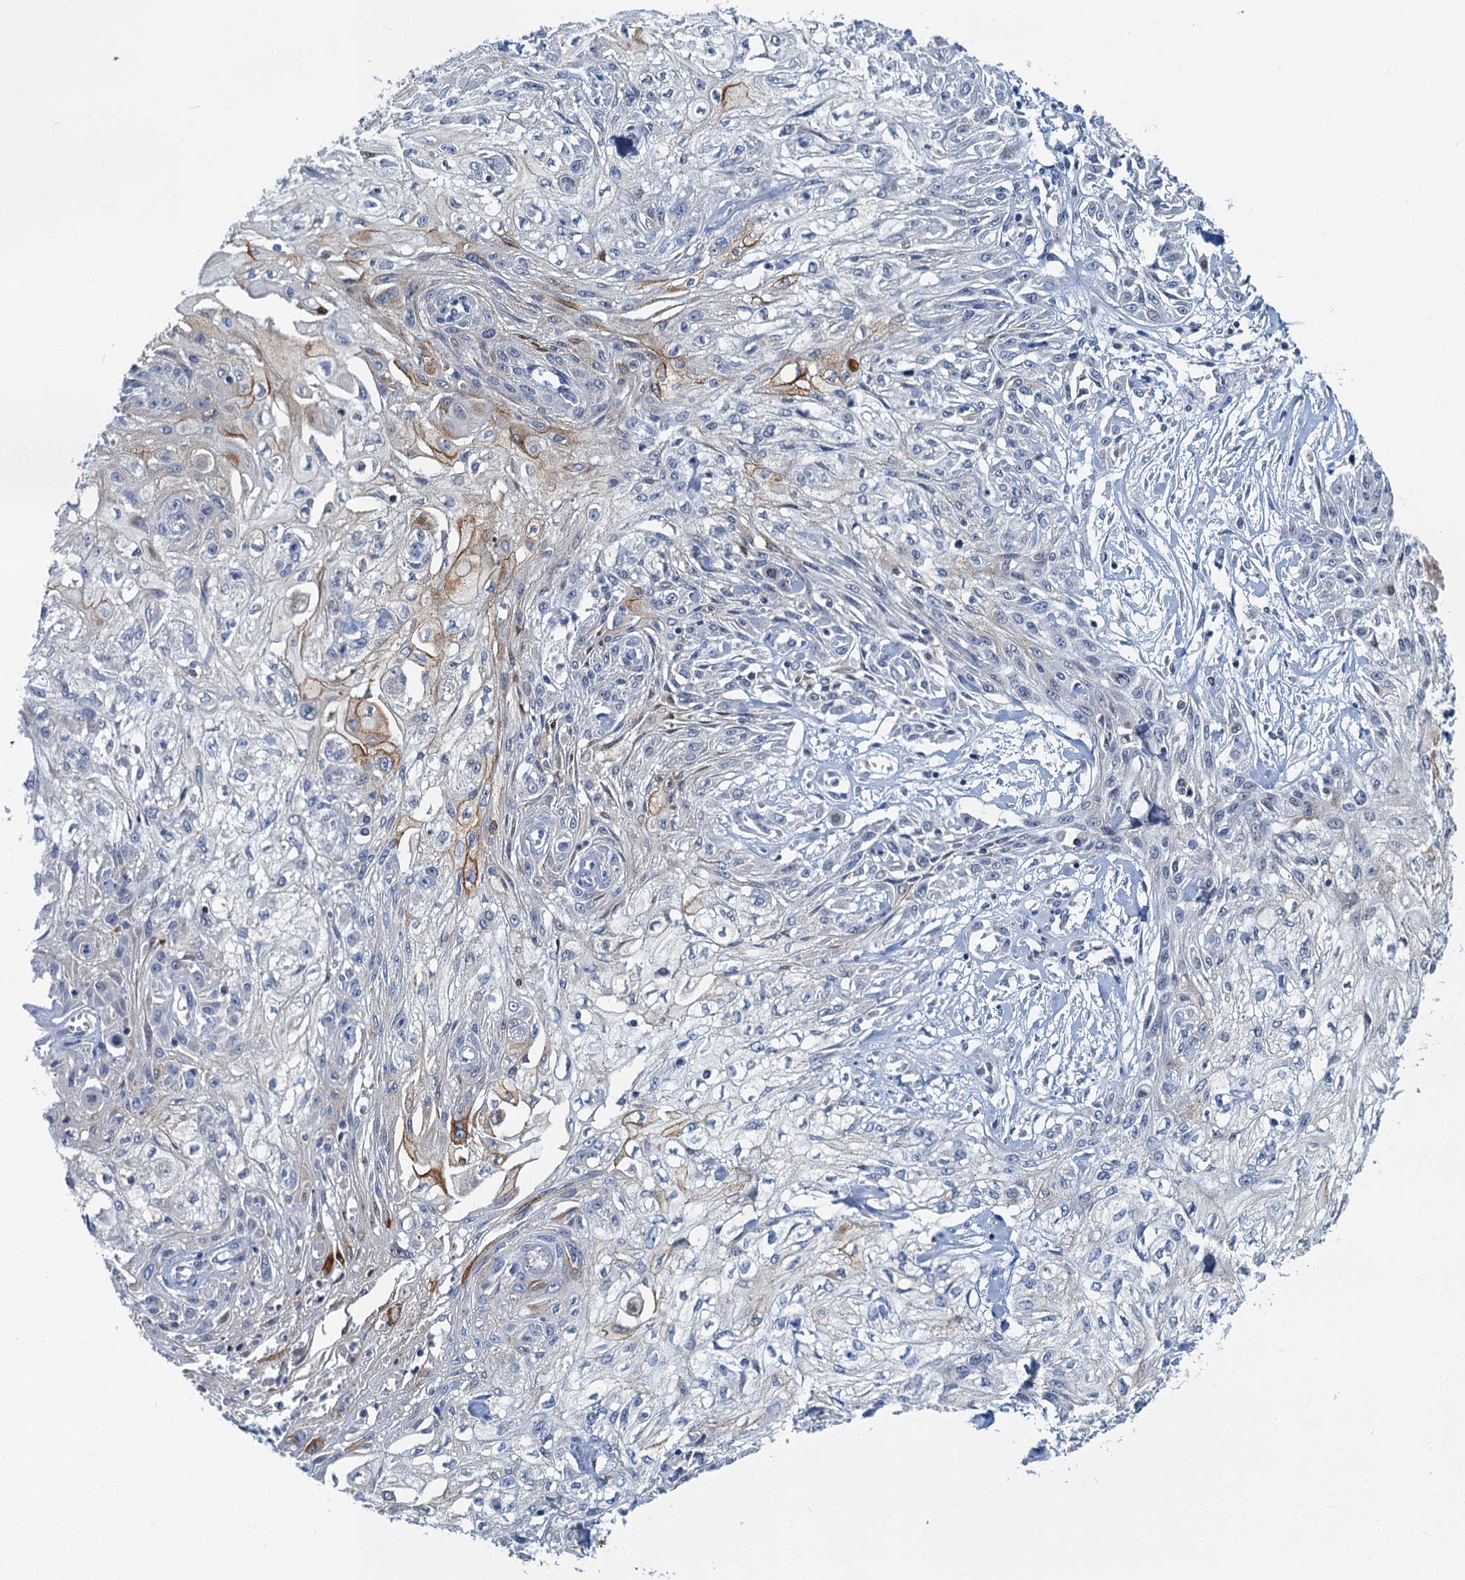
{"staining": {"intensity": "moderate", "quantity": "<25%", "location": "cytoplasmic/membranous"}, "tissue": "skin cancer", "cell_type": "Tumor cells", "image_type": "cancer", "snomed": [{"axis": "morphology", "description": "Squamous cell carcinoma, NOS"}, {"axis": "morphology", "description": "Squamous cell carcinoma, metastatic, NOS"}, {"axis": "topography", "description": "Skin"}, {"axis": "topography", "description": "Lymph node"}], "caption": "Skin metastatic squamous cell carcinoma stained for a protein reveals moderate cytoplasmic/membranous positivity in tumor cells.", "gene": "LYPD3", "patient": {"sex": "male", "age": 75}}